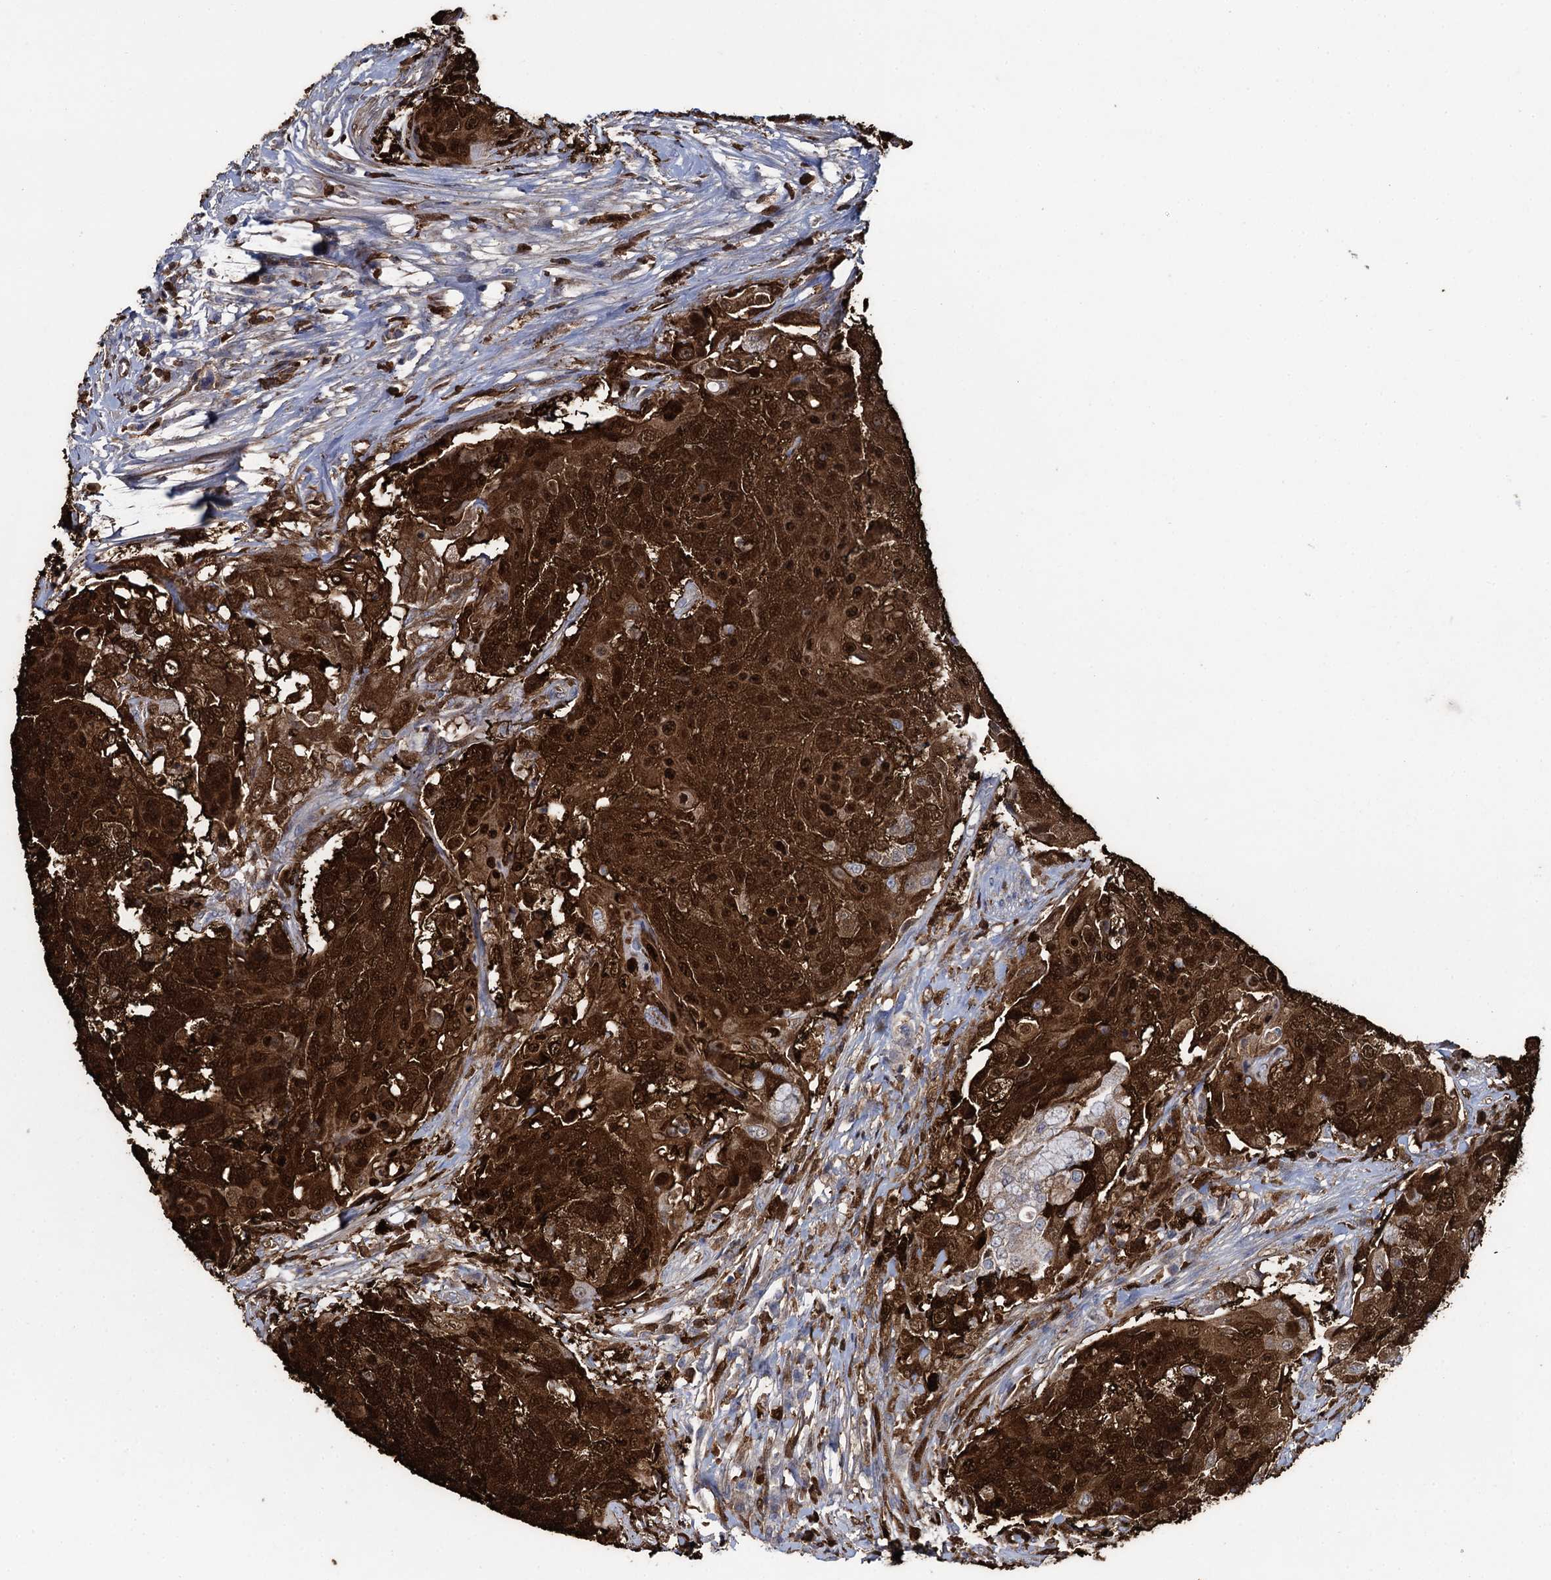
{"staining": {"intensity": "strong", "quantity": ">75%", "location": "cytoplasmic/membranous,nuclear"}, "tissue": "urothelial cancer", "cell_type": "Tumor cells", "image_type": "cancer", "snomed": [{"axis": "morphology", "description": "Urothelial carcinoma, High grade"}, {"axis": "topography", "description": "Urinary bladder"}], "caption": "A micrograph showing strong cytoplasmic/membranous and nuclear positivity in approximately >75% of tumor cells in urothelial cancer, as visualized by brown immunohistochemical staining.", "gene": "FABP5", "patient": {"sex": "female", "age": 63}}